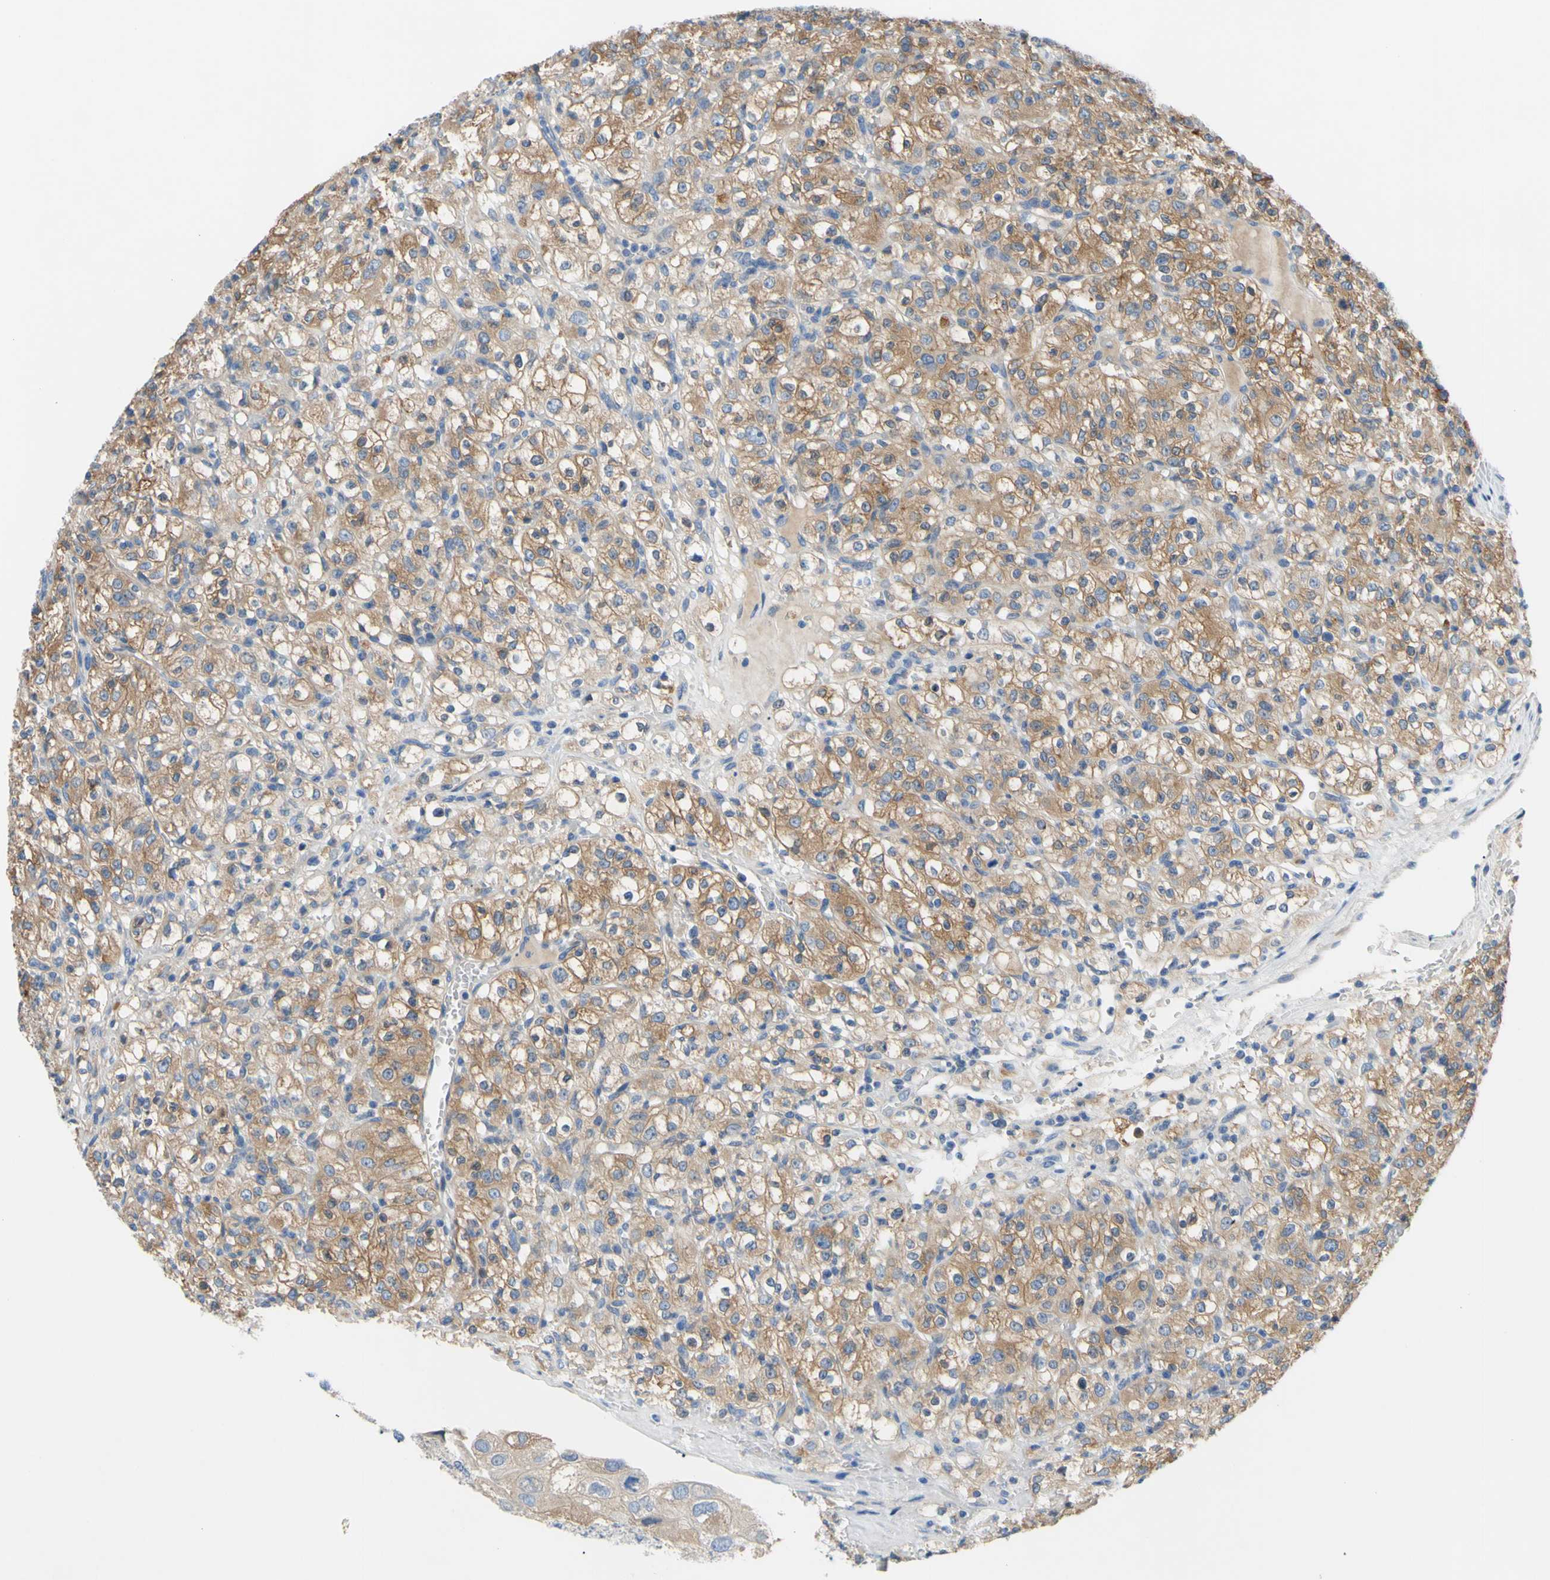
{"staining": {"intensity": "moderate", "quantity": ">75%", "location": "cytoplasmic/membranous"}, "tissue": "renal cancer", "cell_type": "Tumor cells", "image_type": "cancer", "snomed": [{"axis": "morphology", "description": "Normal tissue, NOS"}, {"axis": "morphology", "description": "Adenocarcinoma, NOS"}, {"axis": "topography", "description": "Kidney"}], "caption": "This image demonstrates immunohistochemistry staining of human renal cancer (adenocarcinoma), with medium moderate cytoplasmic/membranous positivity in about >75% of tumor cells.", "gene": "TMEM59L", "patient": {"sex": "female", "age": 72}}